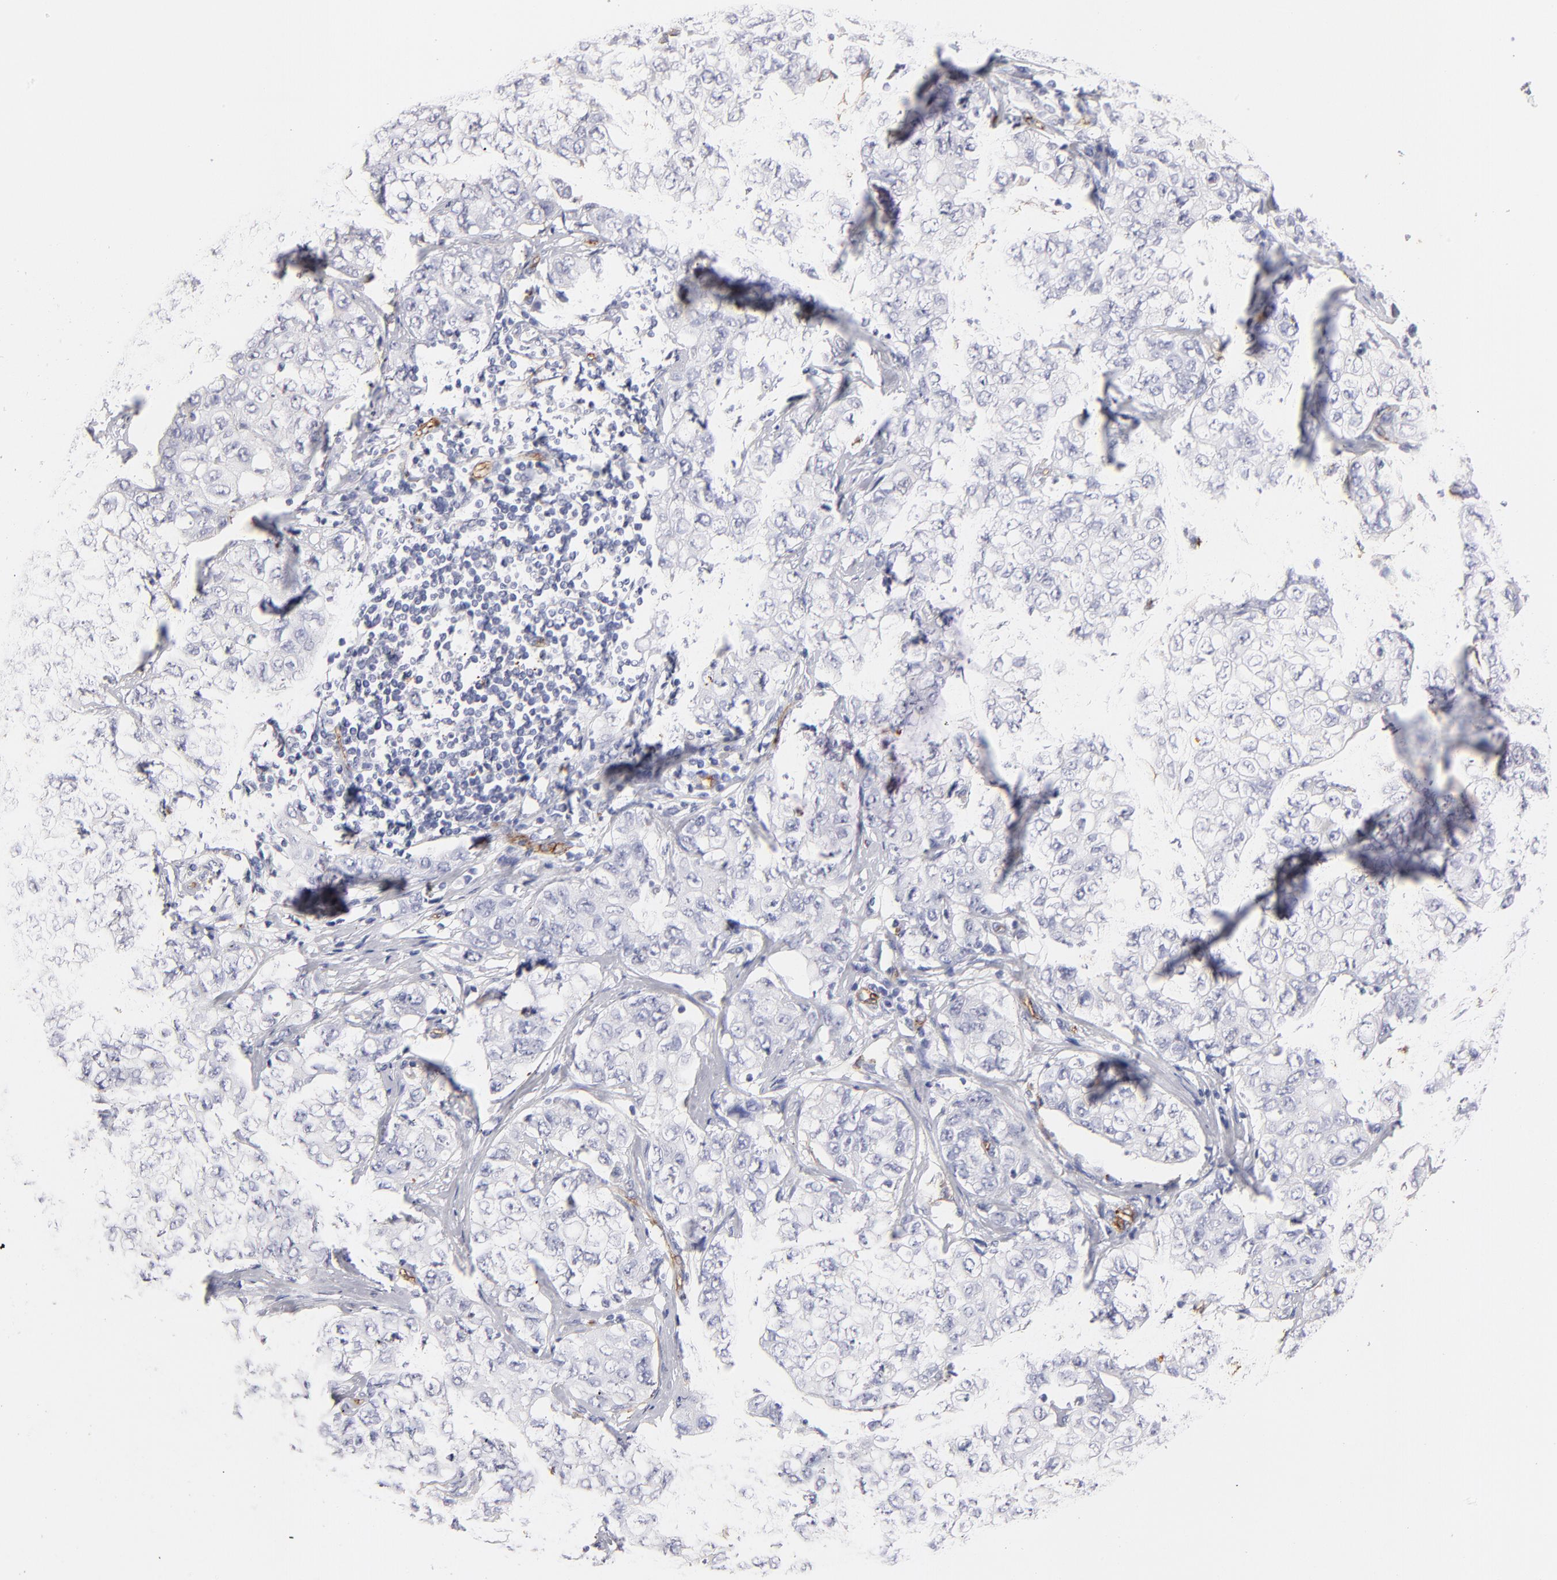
{"staining": {"intensity": "negative", "quantity": "none", "location": "none"}, "tissue": "stomach cancer", "cell_type": "Tumor cells", "image_type": "cancer", "snomed": [{"axis": "morphology", "description": "Adenocarcinoma, NOS"}, {"axis": "topography", "description": "Stomach"}], "caption": "This photomicrograph is of stomach adenocarcinoma stained with immunohistochemistry to label a protein in brown with the nuclei are counter-stained blue. There is no staining in tumor cells. The staining is performed using DAB brown chromogen with nuclei counter-stained in using hematoxylin.", "gene": "PLVAP", "patient": {"sex": "male", "age": 48}}